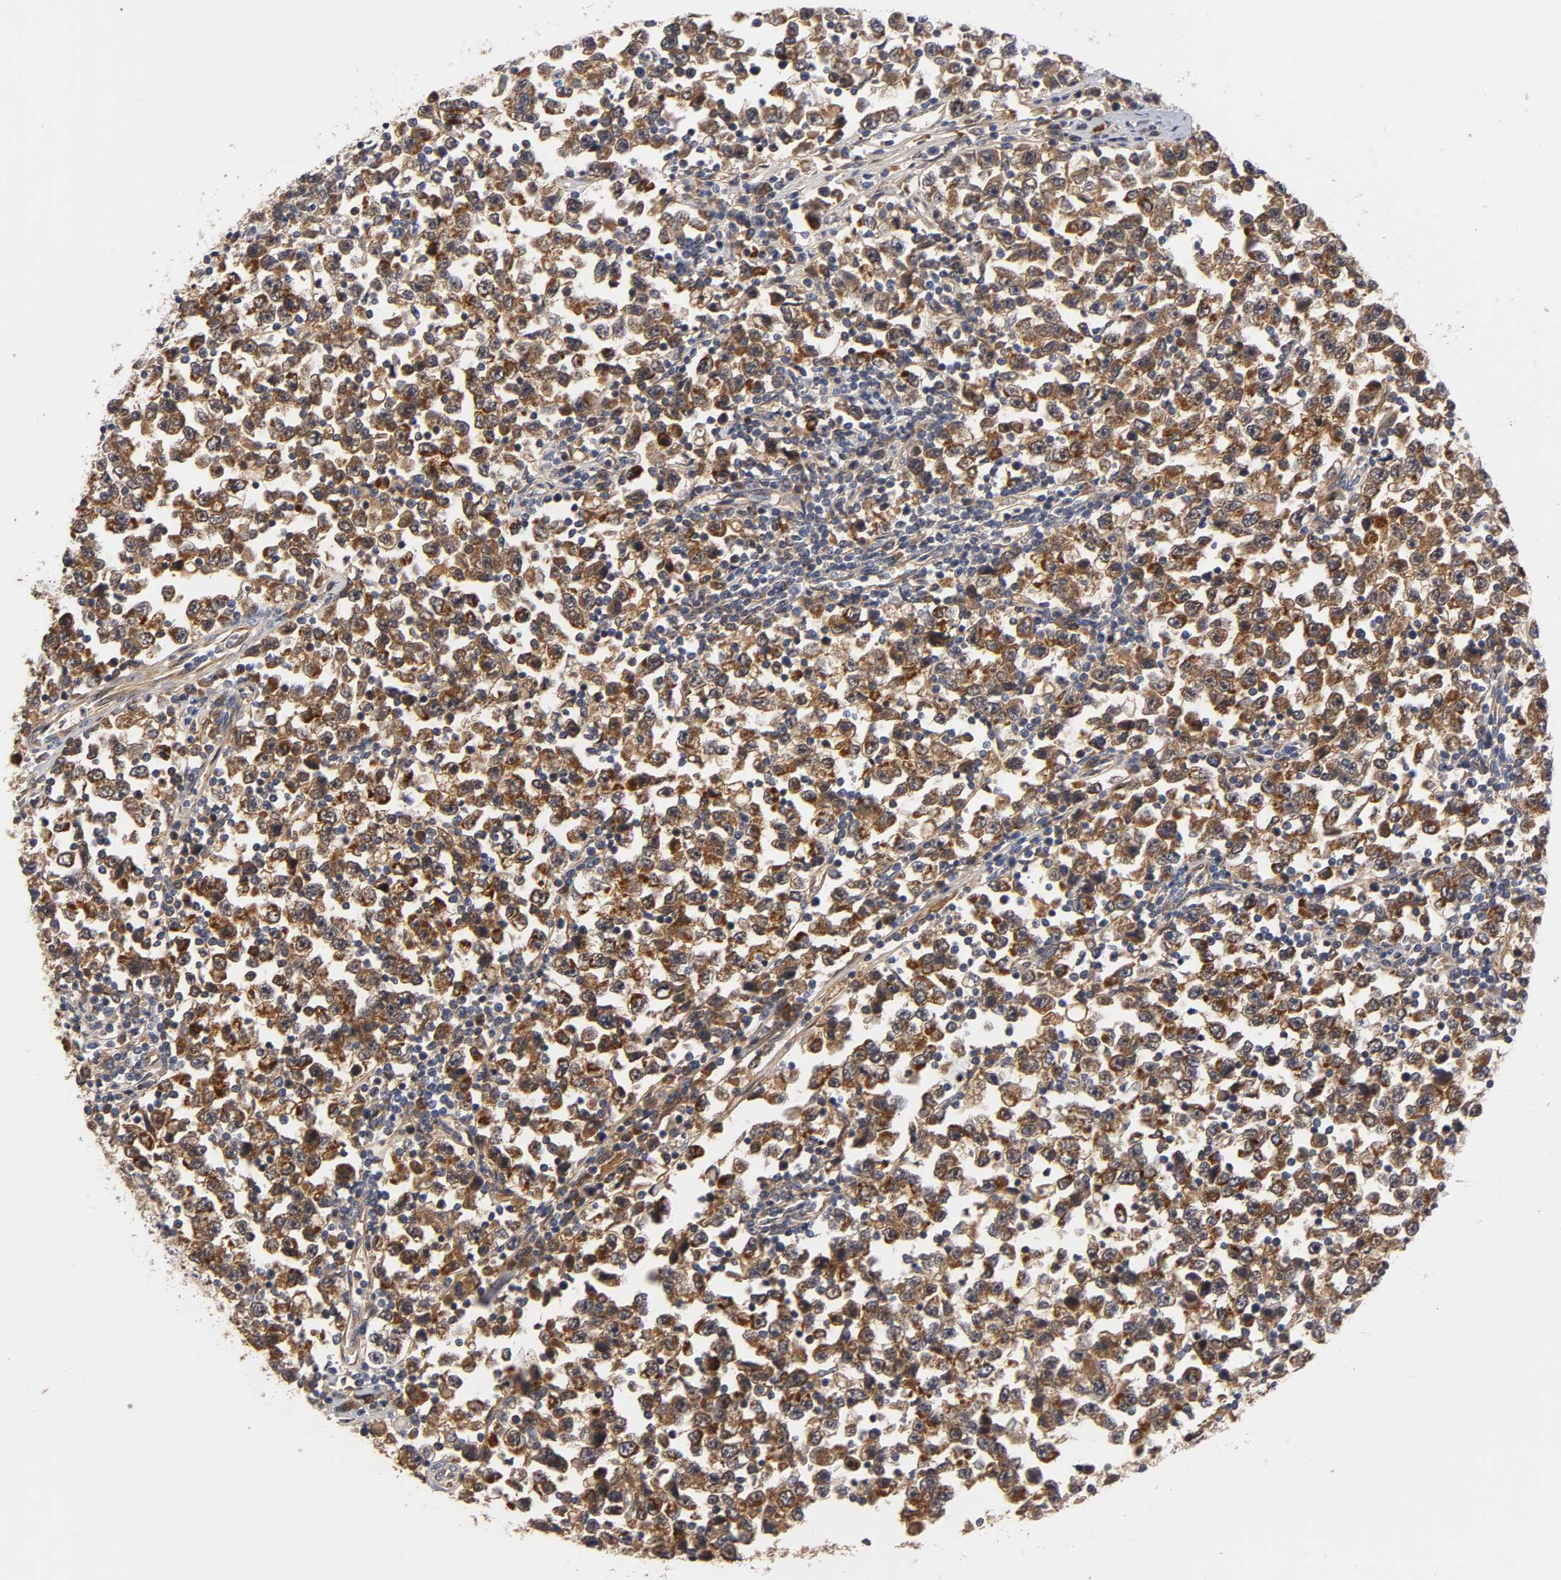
{"staining": {"intensity": "strong", "quantity": ">75%", "location": "cytoplasmic/membranous,nuclear"}, "tissue": "testis cancer", "cell_type": "Tumor cells", "image_type": "cancer", "snomed": [{"axis": "morphology", "description": "Seminoma, NOS"}, {"axis": "topography", "description": "Testis"}], "caption": "Protein staining reveals strong cytoplasmic/membranous and nuclear staining in about >75% of tumor cells in testis cancer (seminoma).", "gene": "GSTZ1", "patient": {"sex": "male", "age": 43}}